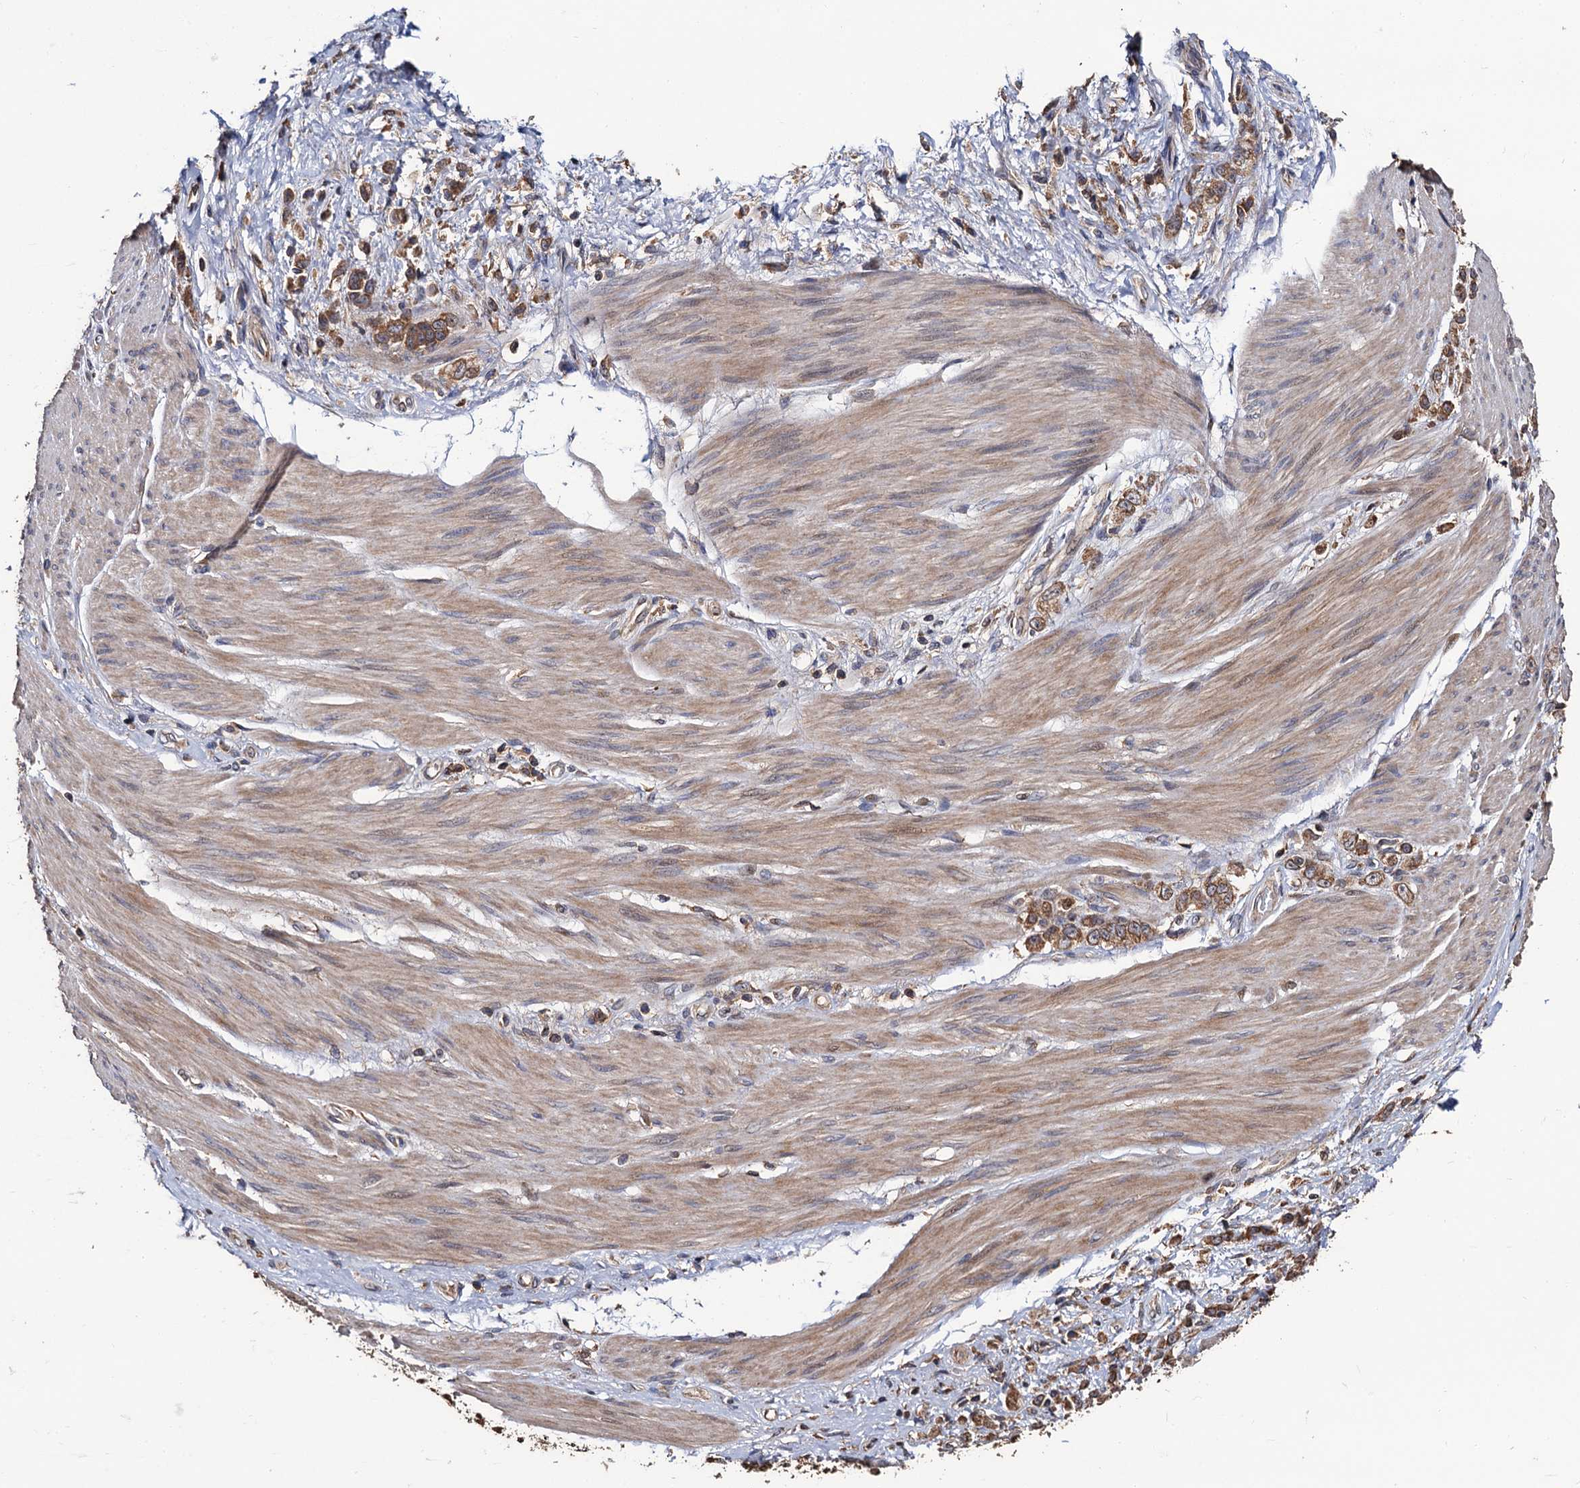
{"staining": {"intensity": "moderate", "quantity": ">75%", "location": "cytoplasmic/membranous"}, "tissue": "stomach cancer", "cell_type": "Tumor cells", "image_type": "cancer", "snomed": [{"axis": "morphology", "description": "Adenocarcinoma, NOS"}, {"axis": "topography", "description": "Stomach"}], "caption": "A brown stain highlights moderate cytoplasmic/membranous expression of a protein in human adenocarcinoma (stomach) tumor cells.", "gene": "RGS11", "patient": {"sex": "female", "age": 60}}